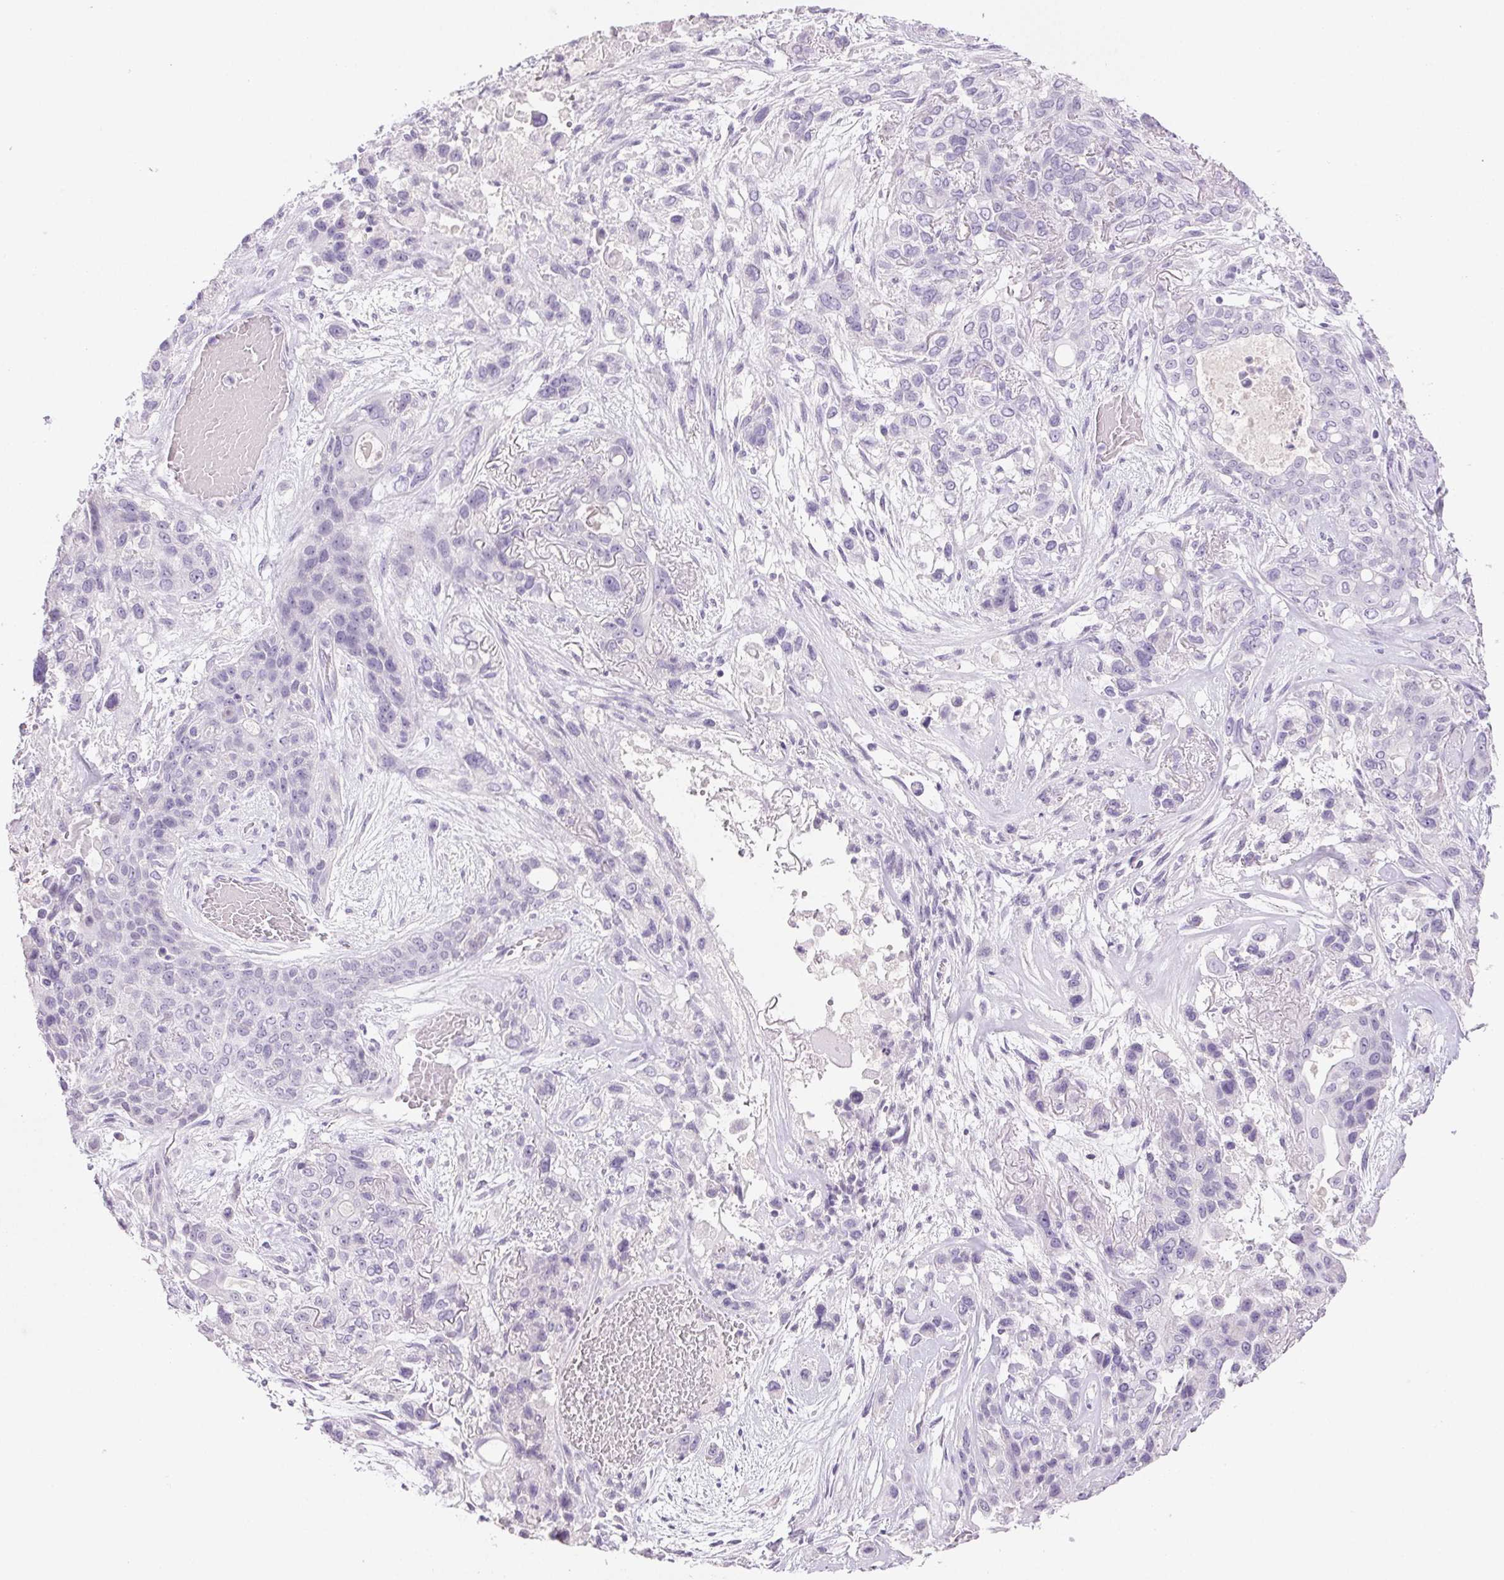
{"staining": {"intensity": "negative", "quantity": "none", "location": "none"}, "tissue": "lung cancer", "cell_type": "Tumor cells", "image_type": "cancer", "snomed": [{"axis": "morphology", "description": "Squamous cell carcinoma, NOS"}, {"axis": "topography", "description": "Lung"}], "caption": "DAB (3,3'-diaminobenzidine) immunohistochemical staining of lung cancer demonstrates no significant staining in tumor cells.", "gene": "BPIFB2", "patient": {"sex": "female", "age": 70}}